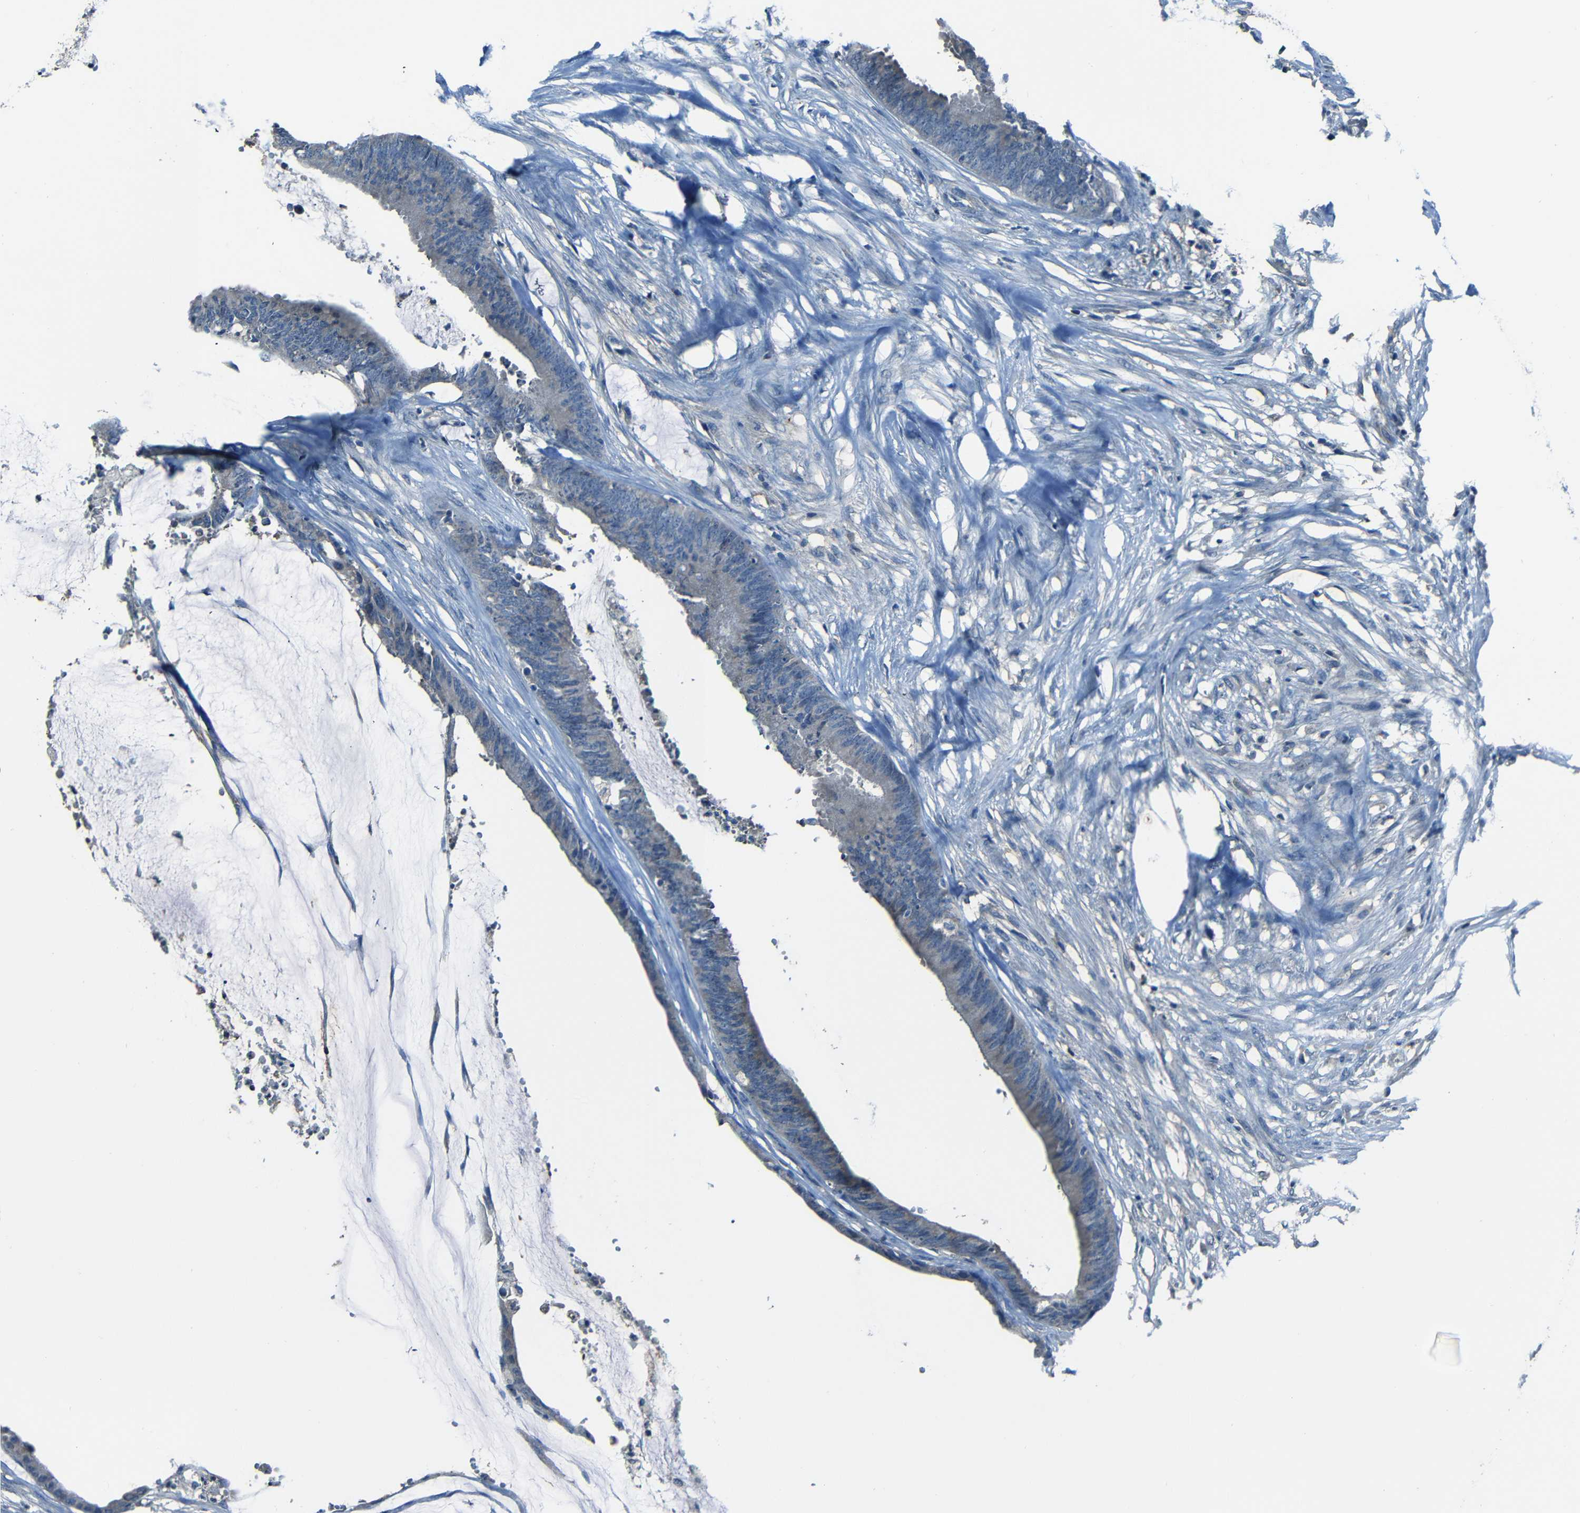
{"staining": {"intensity": "negative", "quantity": "none", "location": "none"}, "tissue": "colorectal cancer", "cell_type": "Tumor cells", "image_type": "cancer", "snomed": [{"axis": "morphology", "description": "Adenocarcinoma, NOS"}, {"axis": "topography", "description": "Rectum"}], "caption": "The micrograph shows no significant staining in tumor cells of colorectal cancer (adenocarcinoma).", "gene": "SLA", "patient": {"sex": "female", "age": 66}}